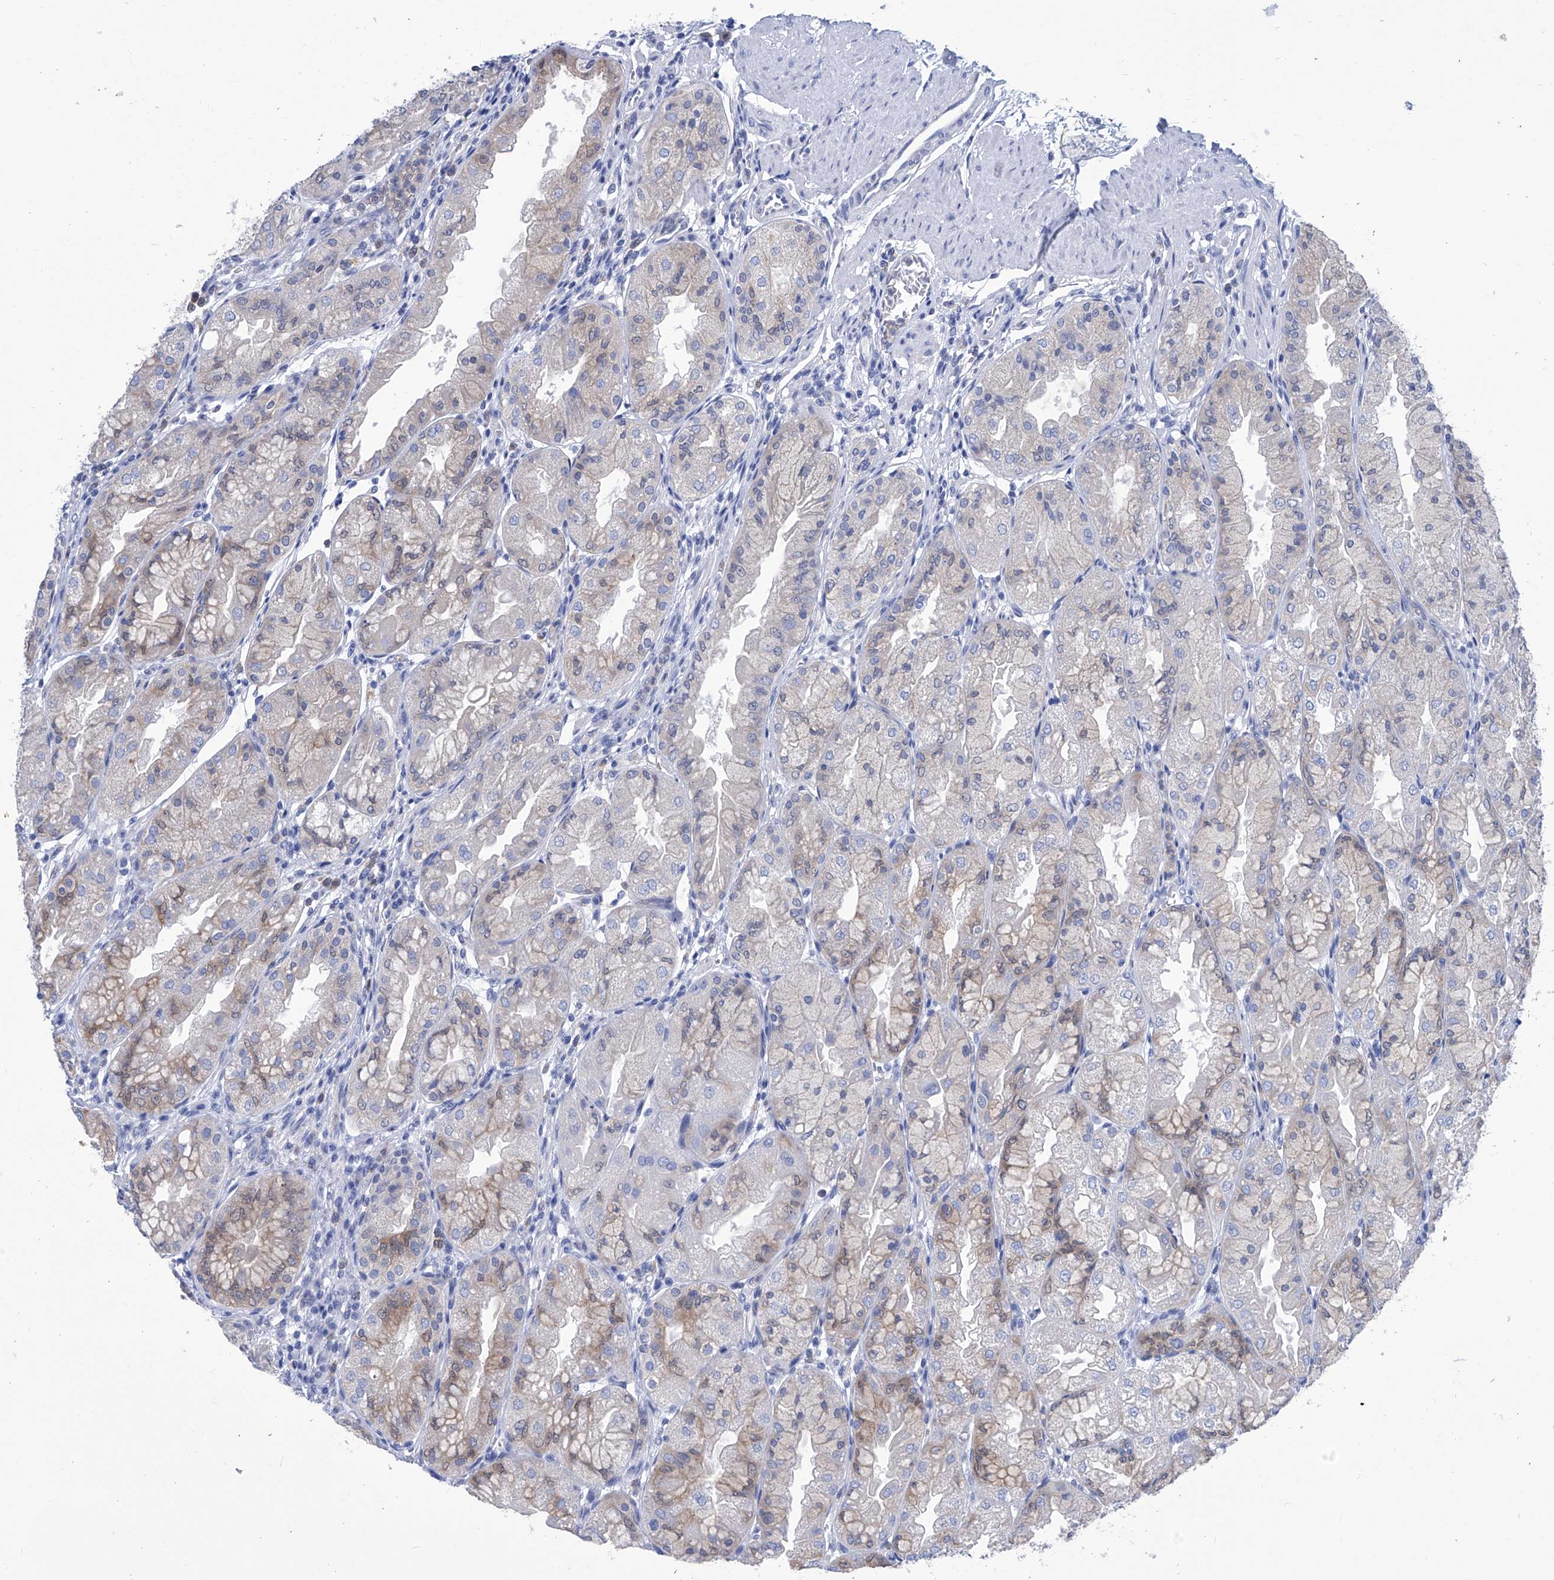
{"staining": {"intensity": "weak", "quantity": "<25%", "location": "cytoplasmic/membranous"}, "tissue": "stomach", "cell_type": "Glandular cells", "image_type": "normal", "snomed": [{"axis": "morphology", "description": "Normal tissue, NOS"}, {"axis": "topography", "description": "Stomach, upper"}], "caption": "High power microscopy histopathology image of an immunohistochemistry histopathology image of normal stomach, revealing no significant positivity in glandular cells.", "gene": "IMPA2", "patient": {"sex": "male", "age": 47}}